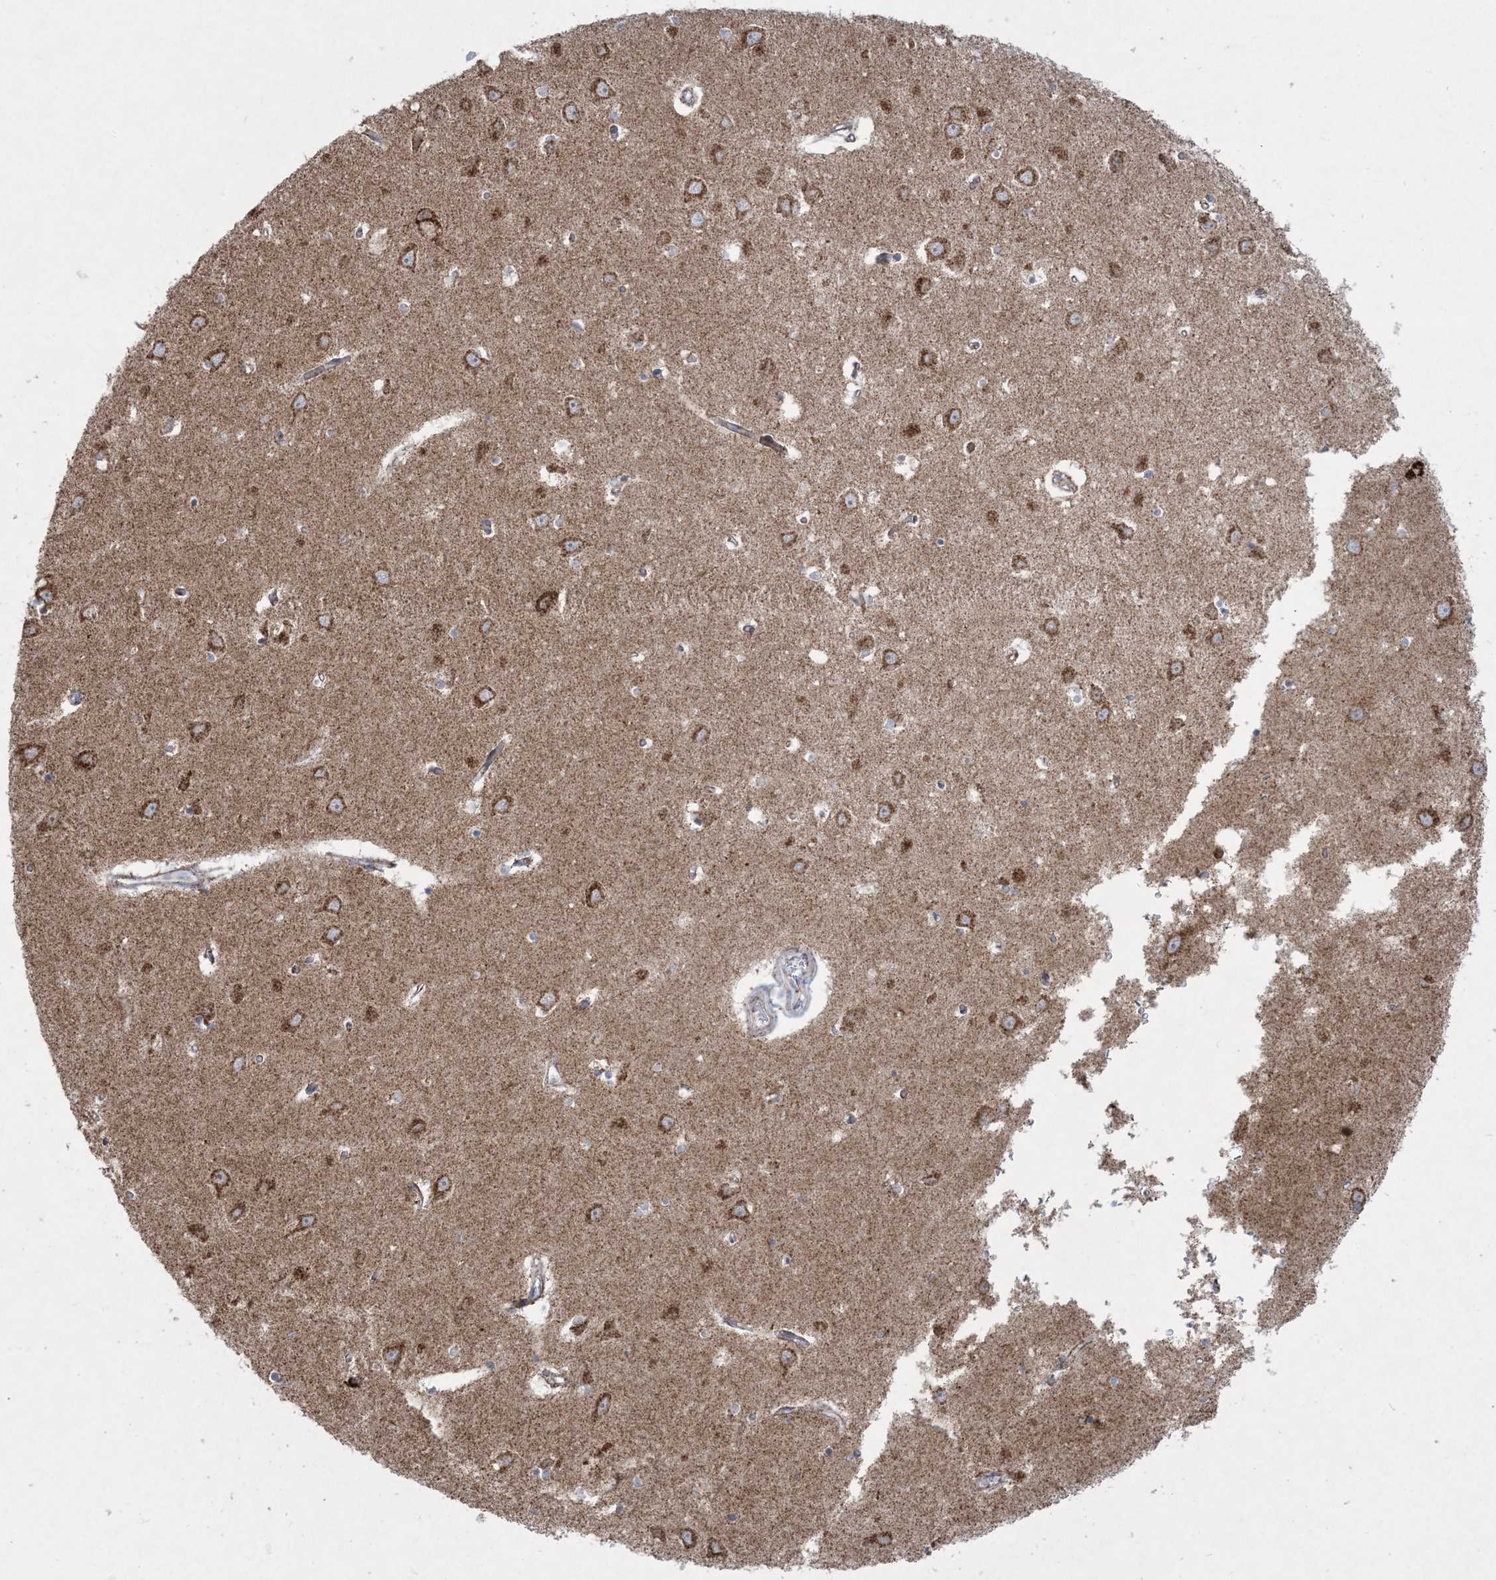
{"staining": {"intensity": "moderate", "quantity": "25%-75%", "location": "cytoplasmic/membranous"}, "tissue": "hippocampus", "cell_type": "Glial cells", "image_type": "normal", "snomed": [{"axis": "morphology", "description": "Normal tissue, NOS"}, {"axis": "topography", "description": "Hippocampus"}], "caption": "Immunohistochemical staining of benign hippocampus demonstrates 25%-75% levels of moderate cytoplasmic/membranous protein staining in about 25%-75% of glial cells. The protein is shown in brown color, while the nuclei are stained blue.", "gene": "BEND4", "patient": {"sex": "male", "age": 70}}